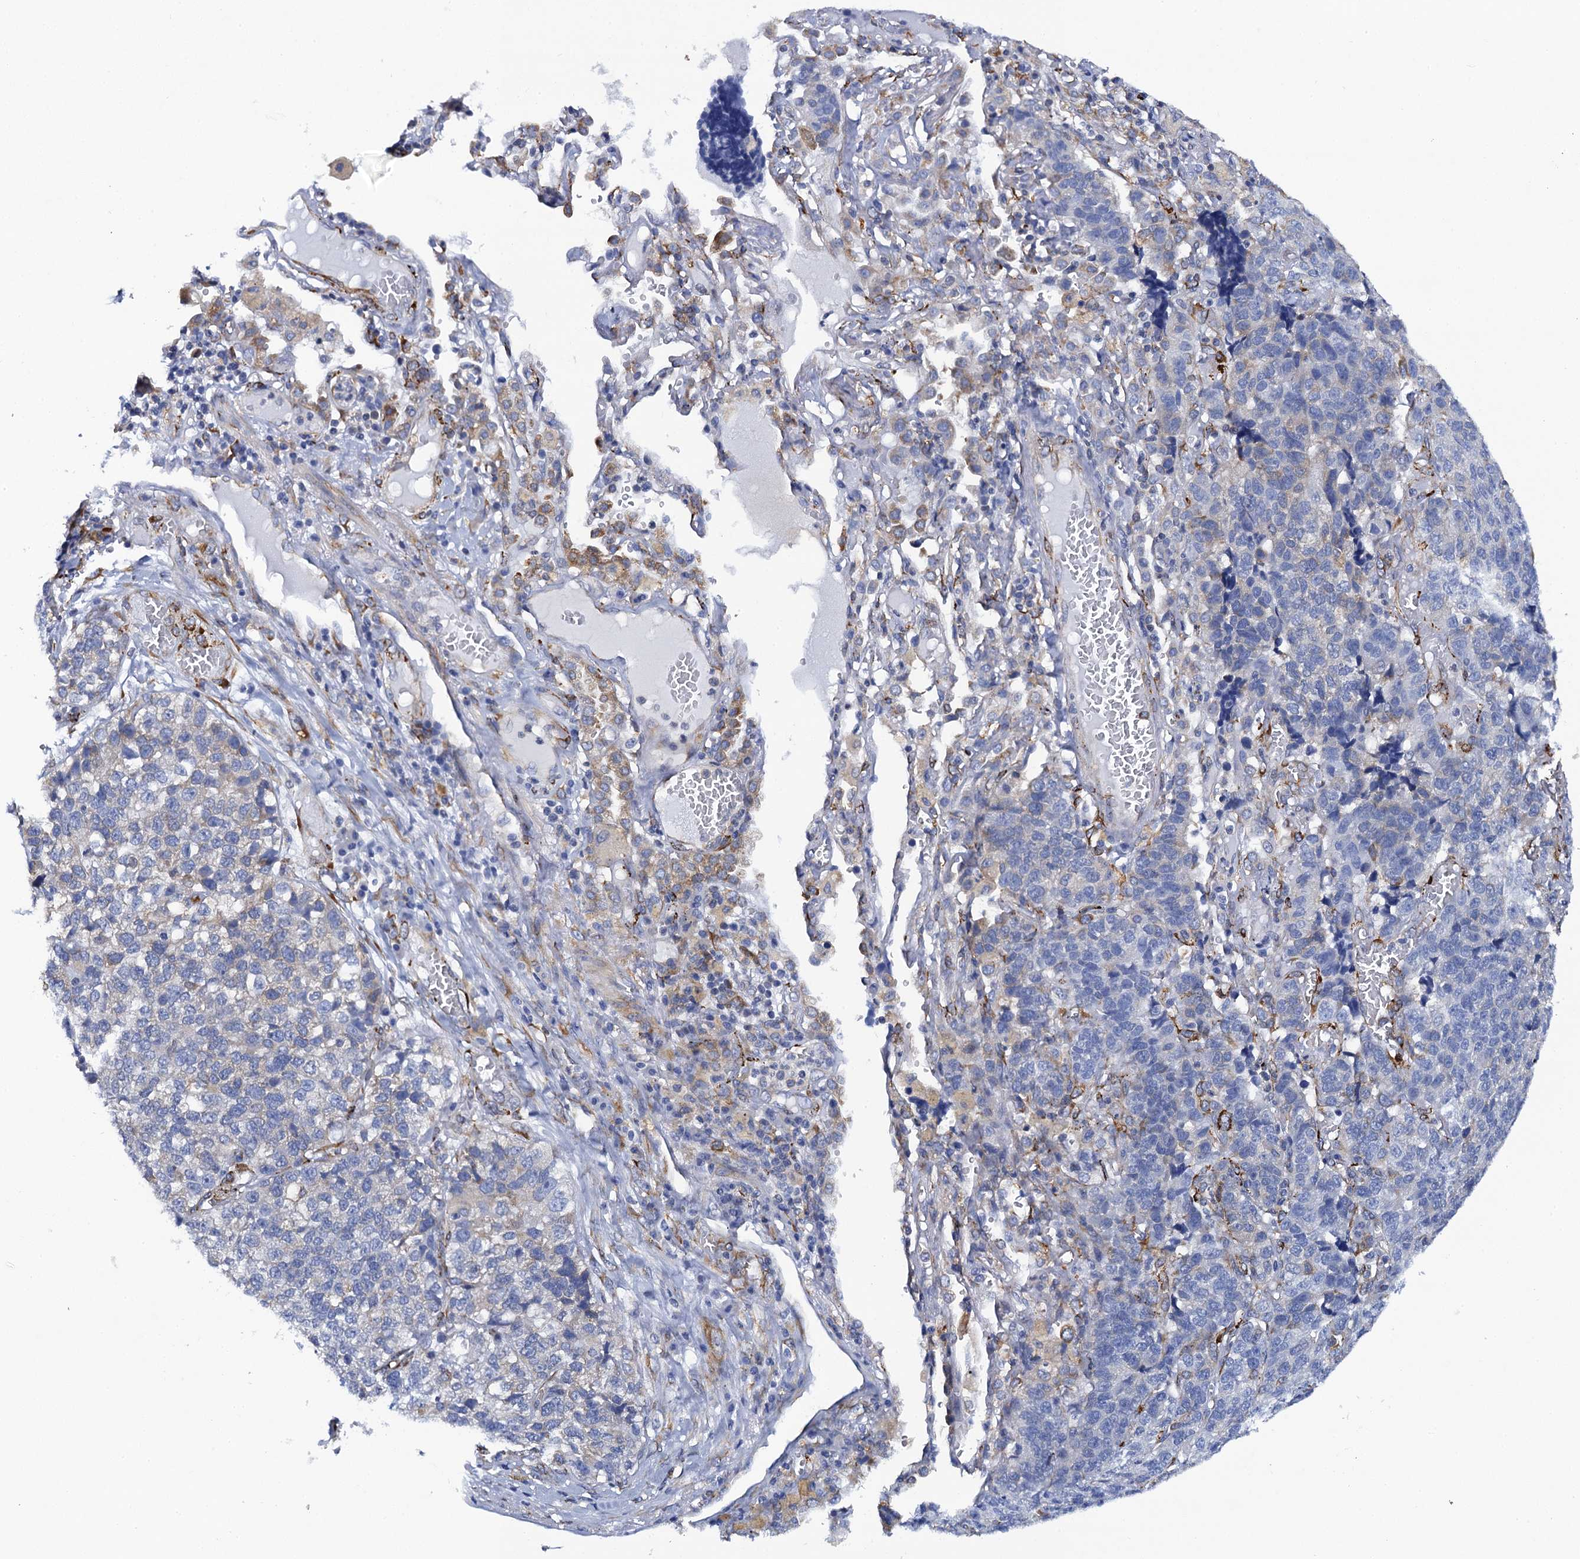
{"staining": {"intensity": "negative", "quantity": "none", "location": "none"}, "tissue": "lung cancer", "cell_type": "Tumor cells", "image_type": "cancer", "snomed": [{"axis": "morphology", "description": "Adenocarcinoma, NOS"}, {"axis": "topography", "description": "Lung"}], "caption": "Adenocarcinoma (lung) was stained to show a protein in brown. There is no significant staining in tumor cells.", "gene": "POGLUT3", "patient": {"sex": "male", "age": 49}}